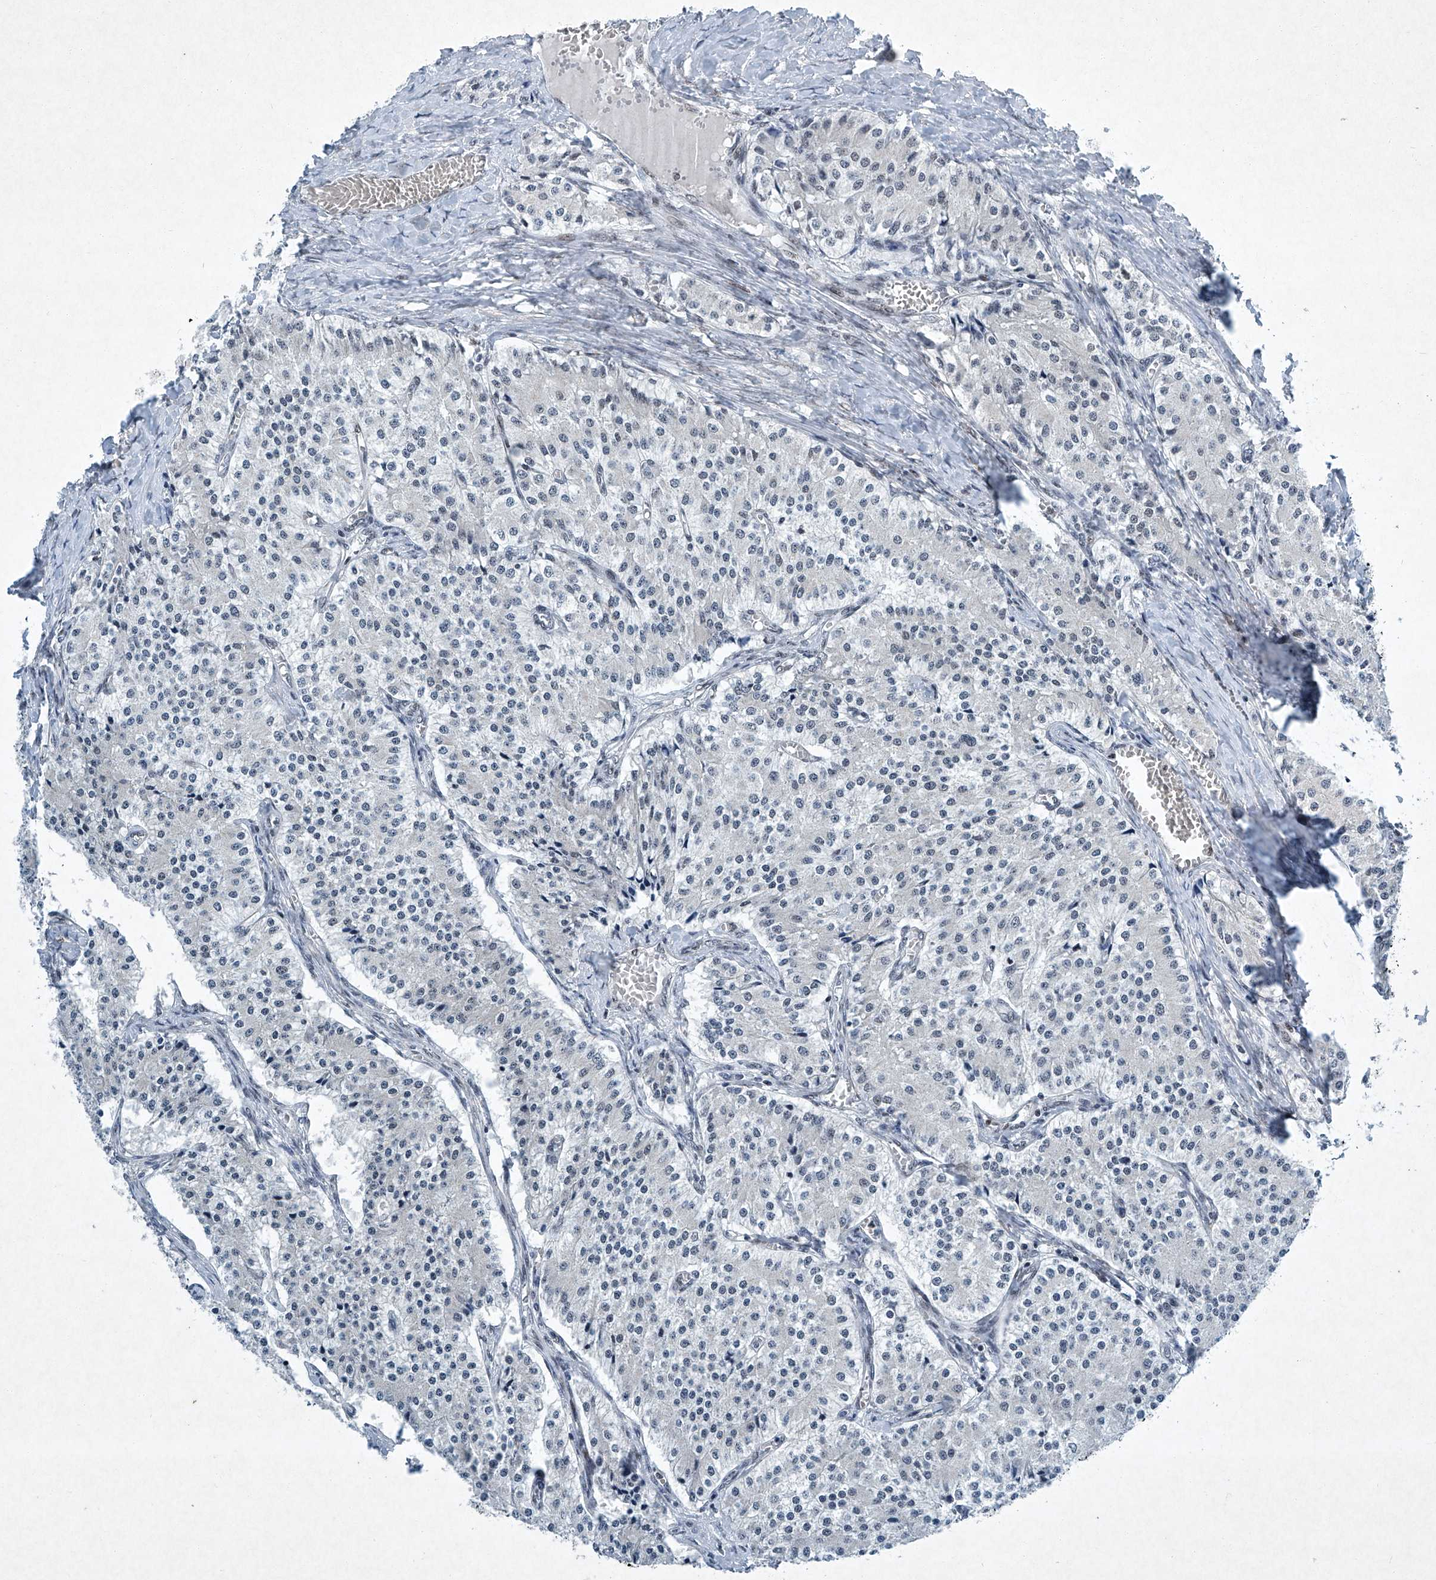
{"staining": {"intensity": "negative", "quantity": "none", "location": "none"}, "tissue": "carcinoid", "cell_type": "Tumor cells", "image_type": "cancer", "snomed": [{"axis": "morphology", "description": "Carcinoid, malignant, NOS"}, {"axis": "topography", "description": "Colon"}], "caption": "Protein analysis of carcinoid exhibits no significant staining in tumor cells.", "gene": "TFDP1", "patient": {"sex": "female", "age": 52}}